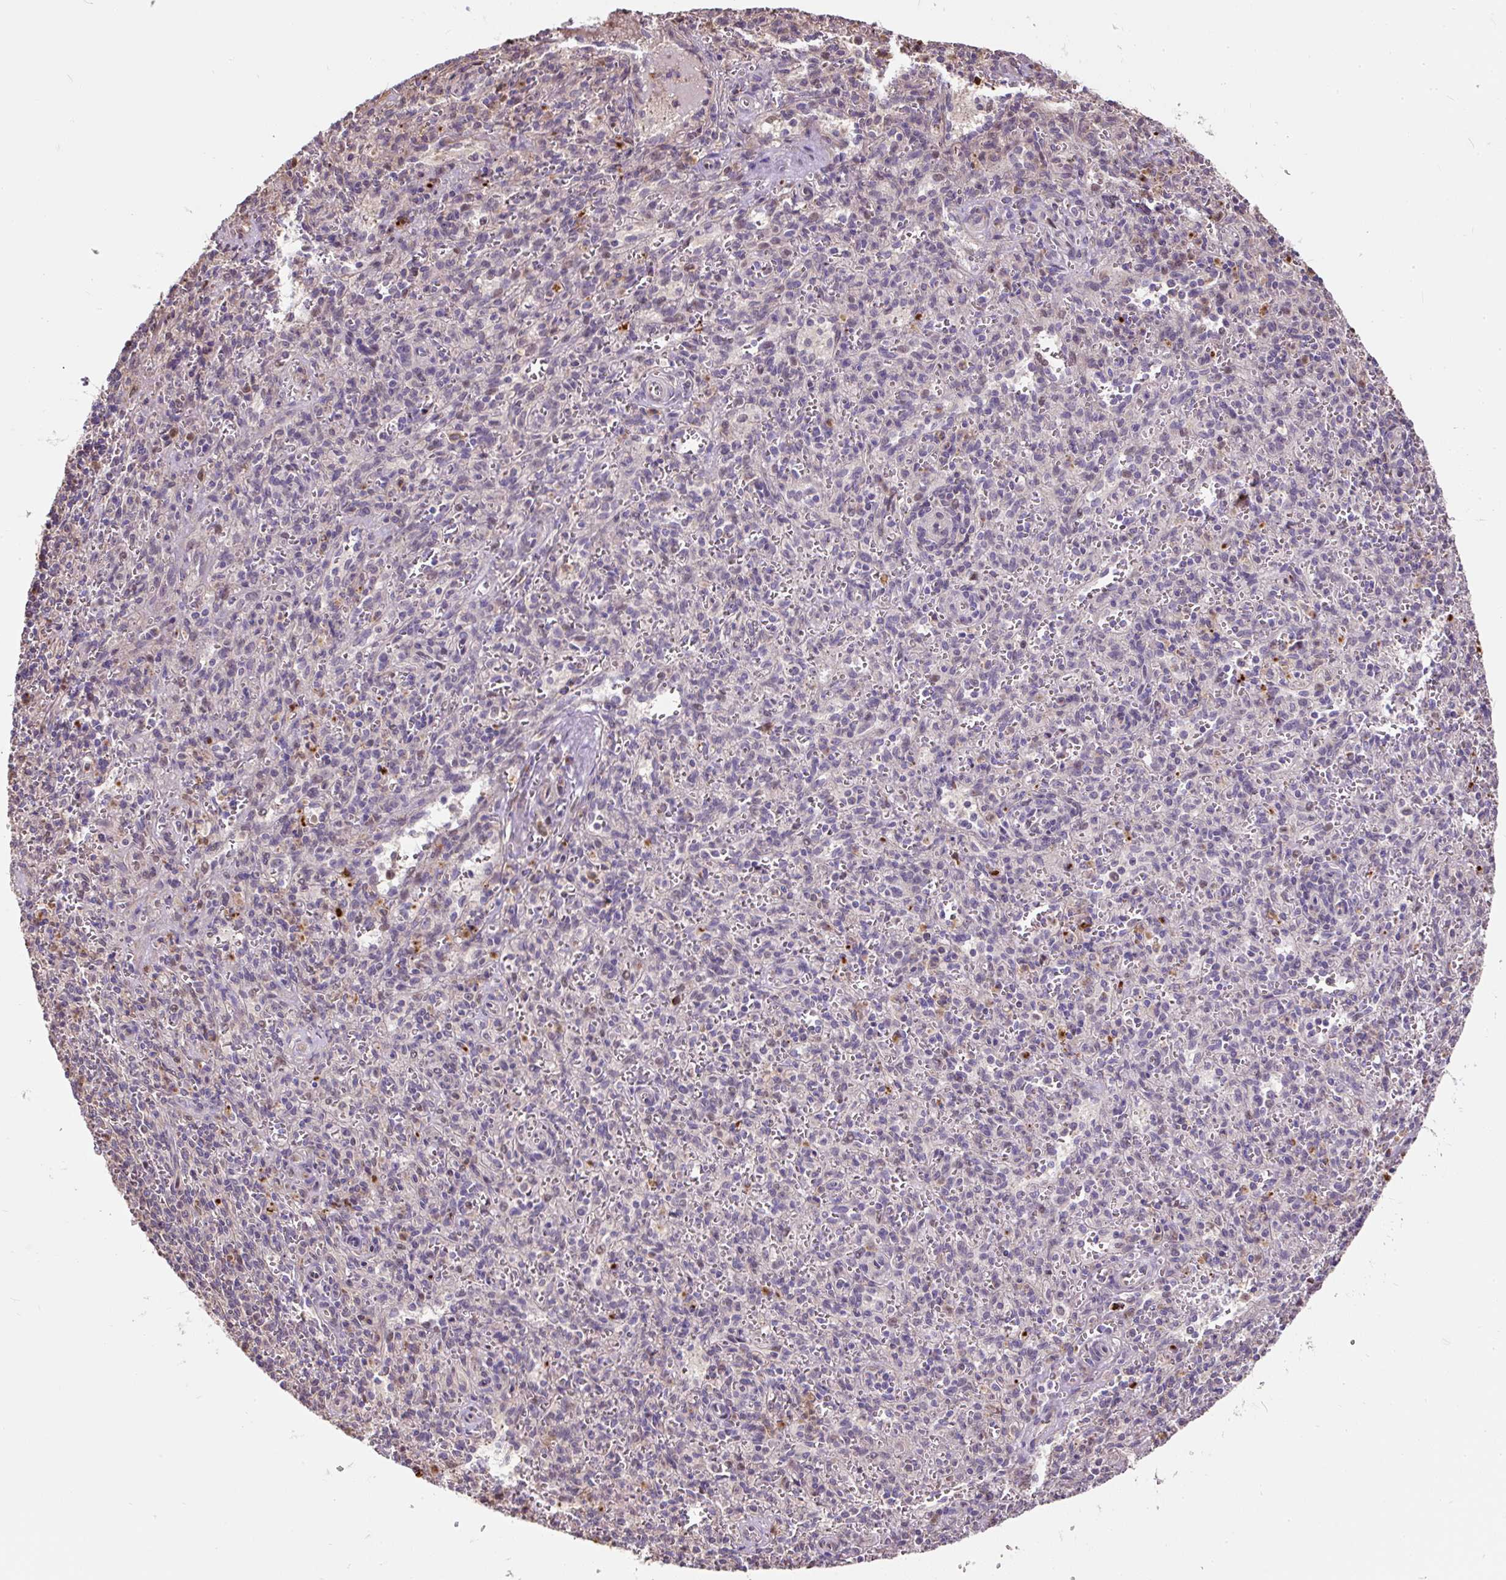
{"staining": {"intensity": "moderate", "quantity": "<25%", "location": "cytoplasmic/membranous"}, "tissue": "spleen", "cell_type": "Cells in red pulp", "image_type": "normal", "snomed": [{"axis": "morphology", "description": "Normal tissue, NOS"}, {"axis": "topography", "description": "Spleen"}], "caption": "The photomicrograph exhibits immunohistochemical staining of benign spleen. There is moderate cytoplasmic/membranous positivity is seen in approximately <25% of cells in red pulp.", "gene": "PUS7L", "patient": {"sex": "female", "age": 26}}